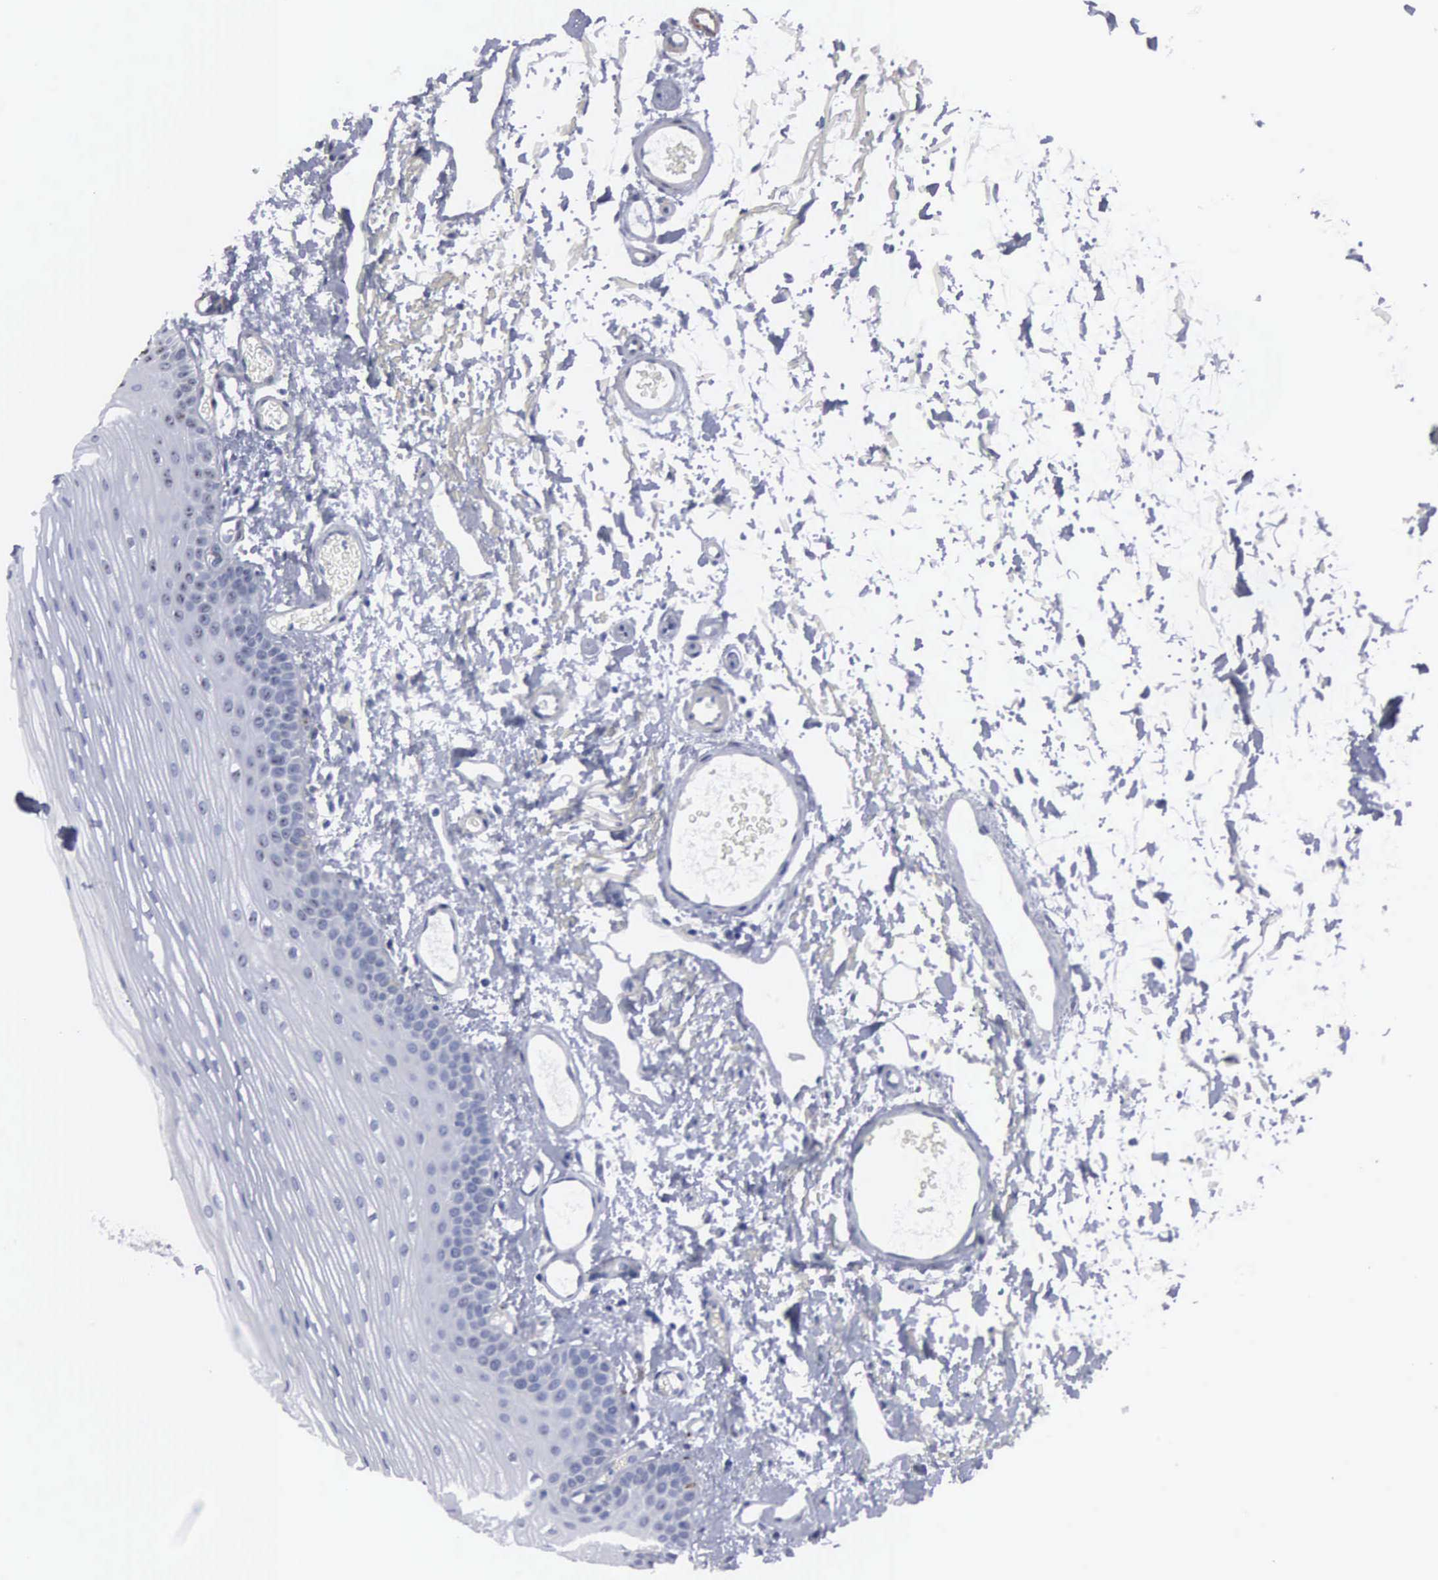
{"staining": {"intensity": "negative", "quantity": "none", "location": "none"}, "tissue": "oral mucosa", "cell_type": "Squamous epithelial cells", "image_type": "normal", "snomed": [{"axis": "morphology", "description": "Normal tissue, NOS"}, {"axis": "topography", "description": "Oral tissue"}], "caption": "IHC of unremarkable human oral mucosa exhibits no positivity in squamous epithelial cells. The staining was performed using DAB to visualize the protein expression in brown, while the nuclei were stained in blue with hematoxylin (Magnification: 20x).", "gene": "NGDN", "patient": {"sex": "male", "age": 52}}